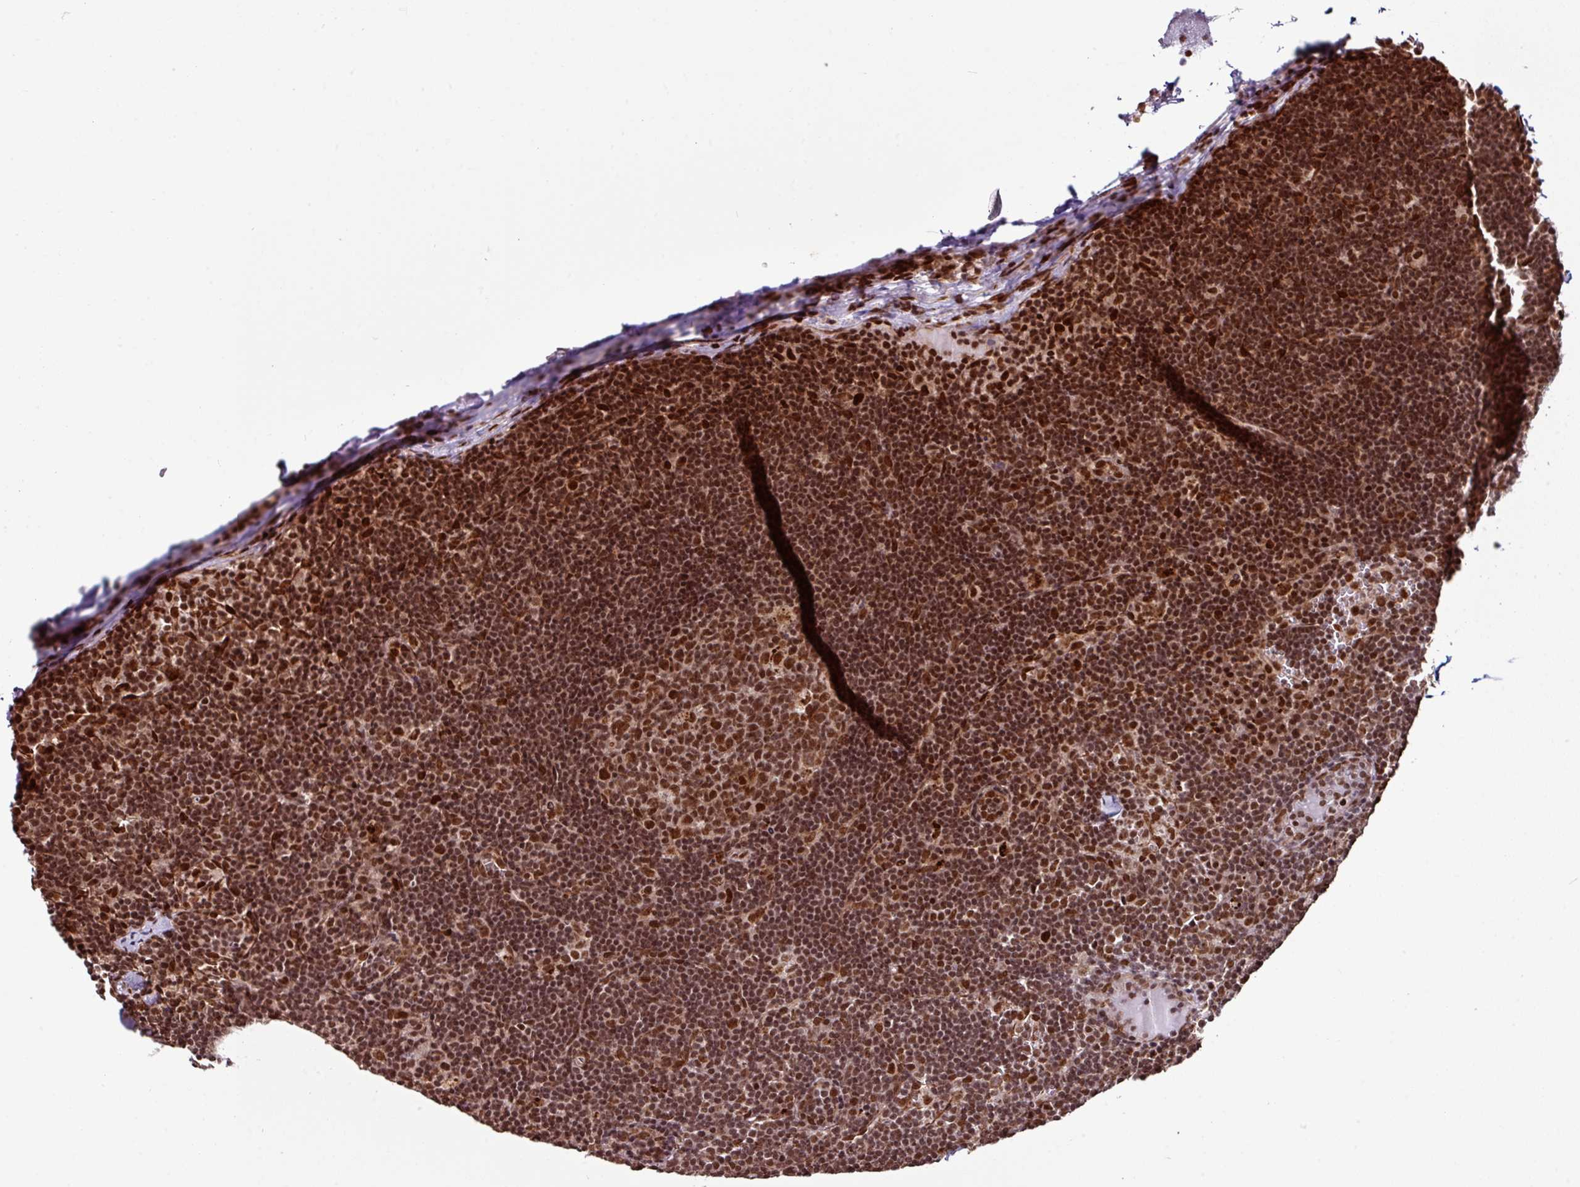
{"staining": {"intensity": "strong", "quantity": ">75%", "location": "nuclear"}, "tissue": "lymph node", "cell_type": "Germinal center cells", "image_type": "normal", "snomed": [{"axis": "morphology", "description": "Normal tissue, NOS"}, {"axis": "topography", "description": "Lymph node"}], "caption": "Brown immunohistochemical staining in normal lymph node reveals strong nuclear staining in approximately >75% of germinal center cells.", "gene": "MORF4L2", "patient": {"sex": "female", "age": 29}}